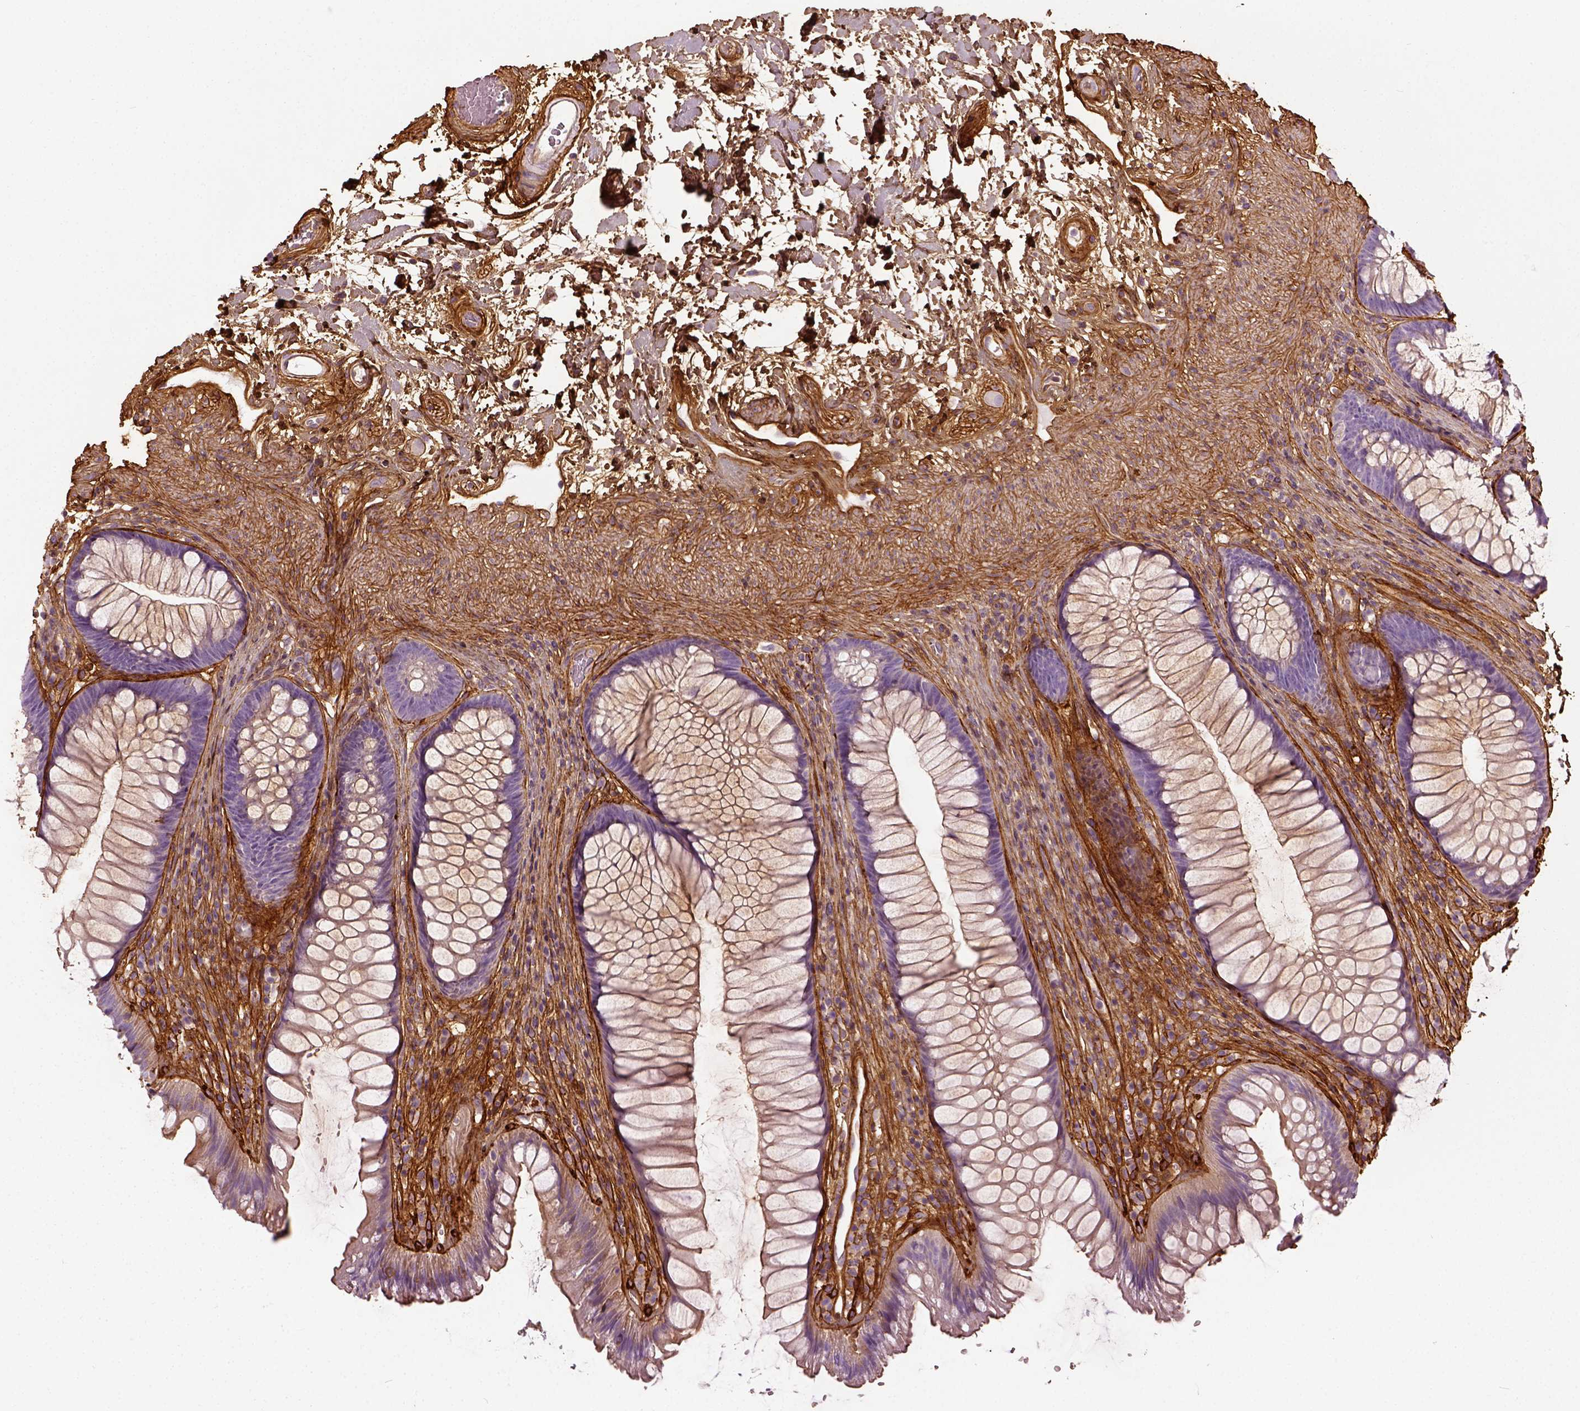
{"staining": {"intensity": "weak", "quantity": "25%-75%", "location": "cytoplasmic/membranous"}, "tissue": "rectum", "cell_type": "Glandular cells", "image_type": "normal", "snomed": [{"axis": "morphology", "description": "Normal tissue, NOS"}, {"axis": "topography", "description": "Smooth muscle"}, {"axis": "topography", "description": "Rectum"}], "caption": "Brown immunohistochemical staining in unremarkable rectum displays weak cytoplasmic/membranous expression in approximately 25%-75% of glandular cells.", "gene": "COL6A2", "patient": {"sex": "male", "age": 53}}